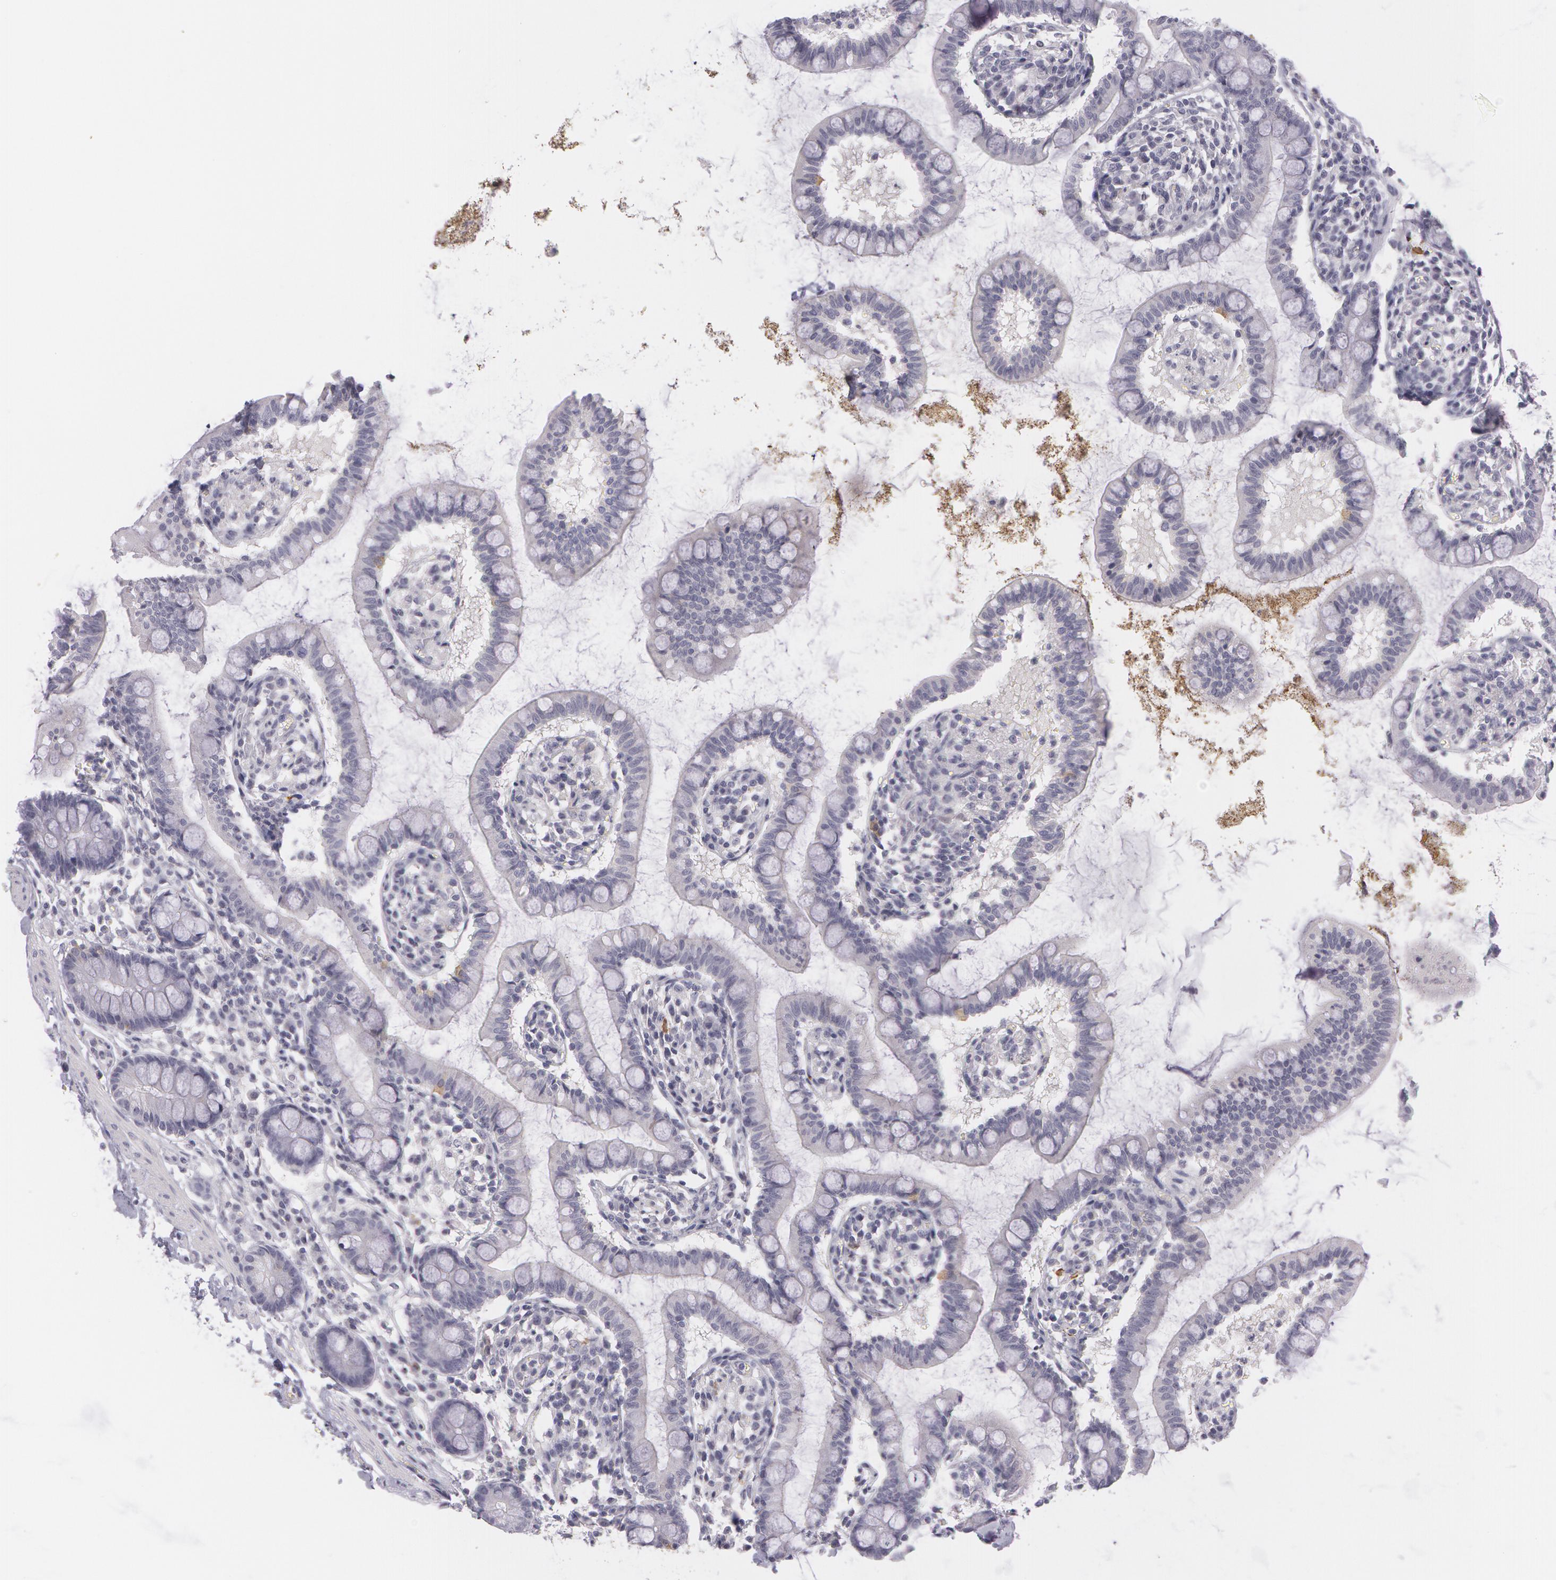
{"staining": {"intensity": "negative", "quantity": "none", "location": "none"}, "tissue": "small intestine", "cell_type": "Glandular cells", "image_type": "normal", "snomed": [{"axis": "morphology", "description": "Normal tissue, NOS"}, {"axis": "topography", "description": "Small intestine"}], "caption": "Immunohistochemistry (IHC) of normal small intestine reveals no staining in glandular cells.", "gene": "IL1RN", "patient": {"sex": "female", "age": 61}}